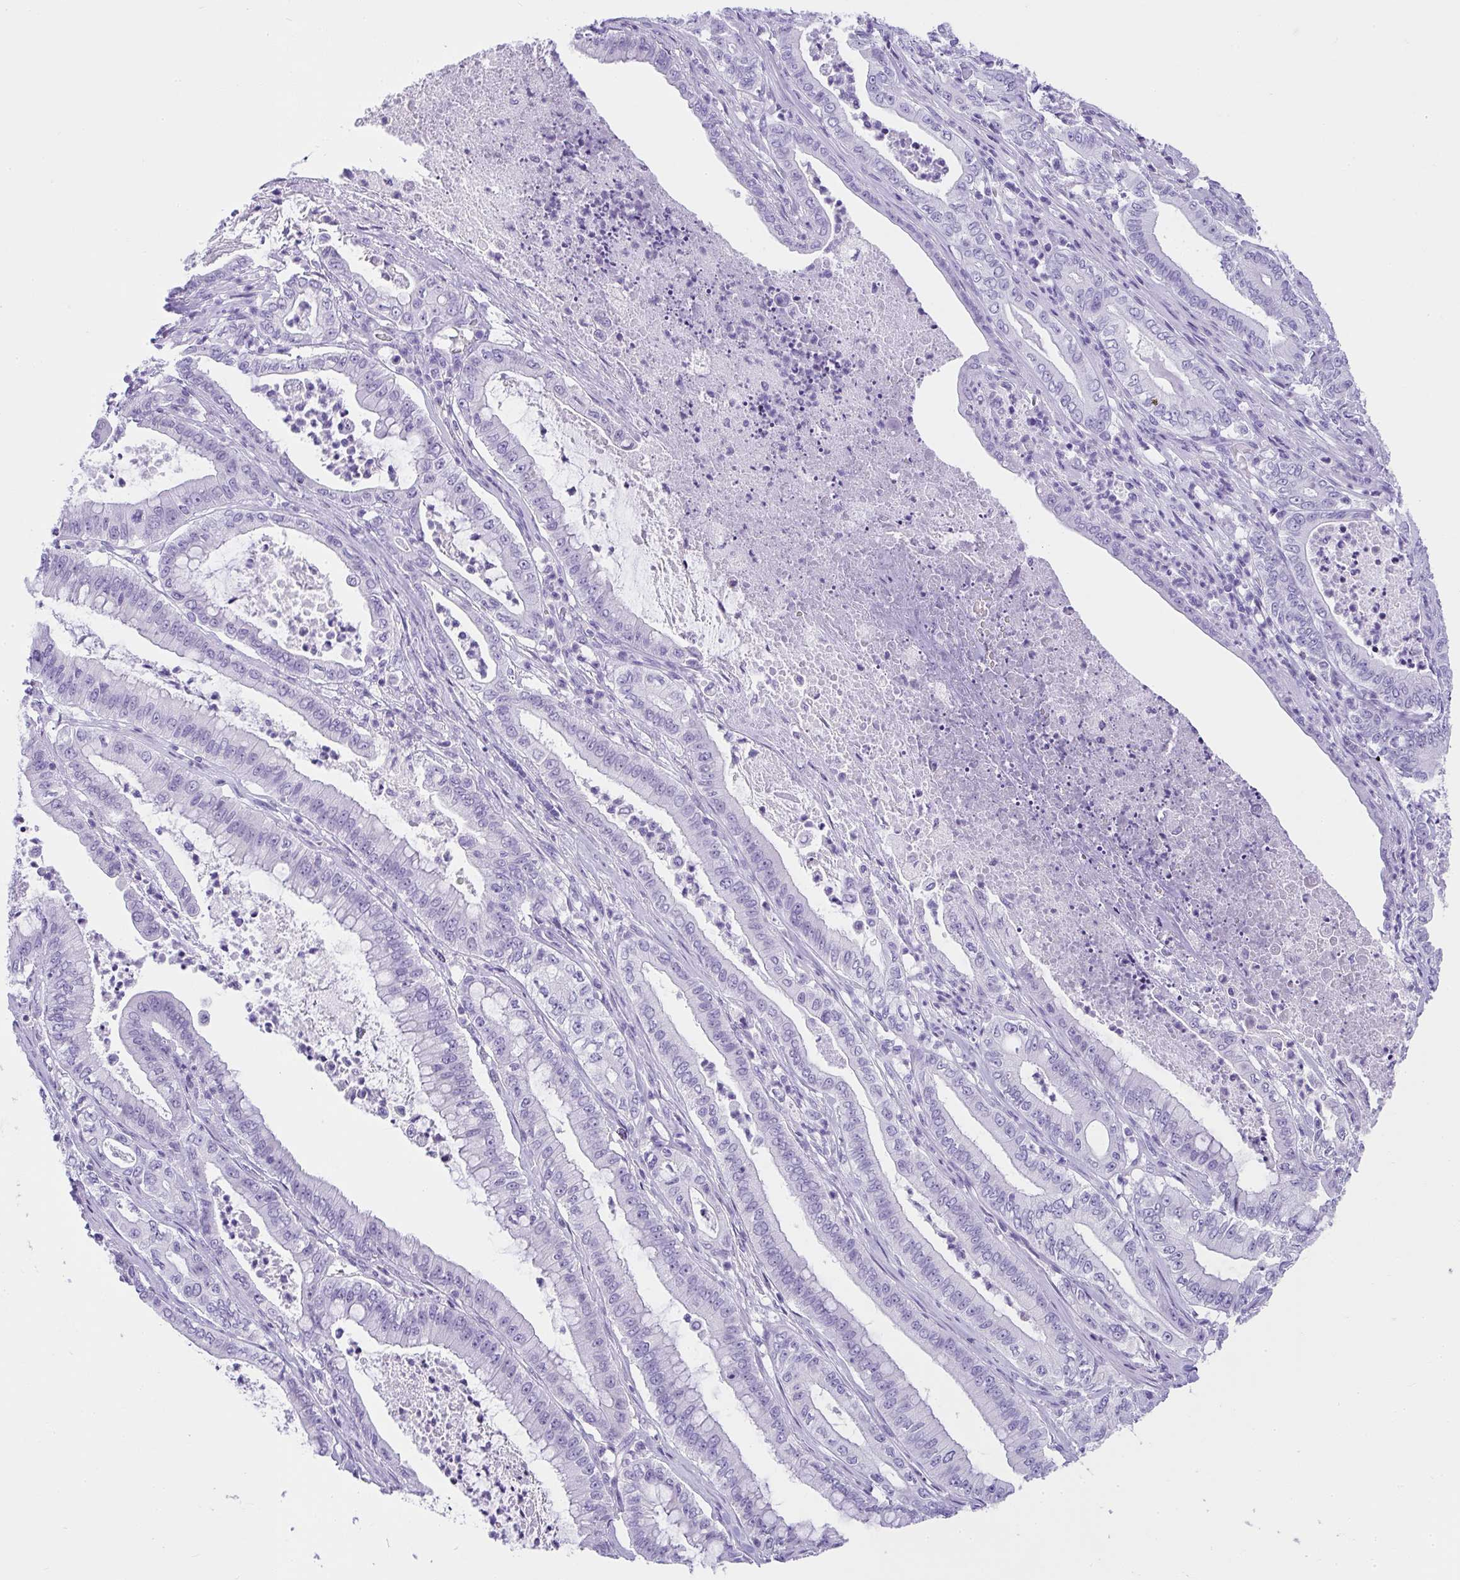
{"staining": {"intensity": "negative", "quantity": "none", "location": "none"}, "tissue": "pancreatic cancer", "cell_type": "Tumor cells", "image_type": "cancer", "snomed": [{"axis": "morphology", "description": "Adenocarcinoma, NOS"}, {"axis": "topography", "description": "Pancreas"}], "caption": "Image shows no significant protein positivity in tumor cells of adenocarcinoma (pancreatic).", "gene": "AVIL", "patient": {"sex": "male", "age": 71}}